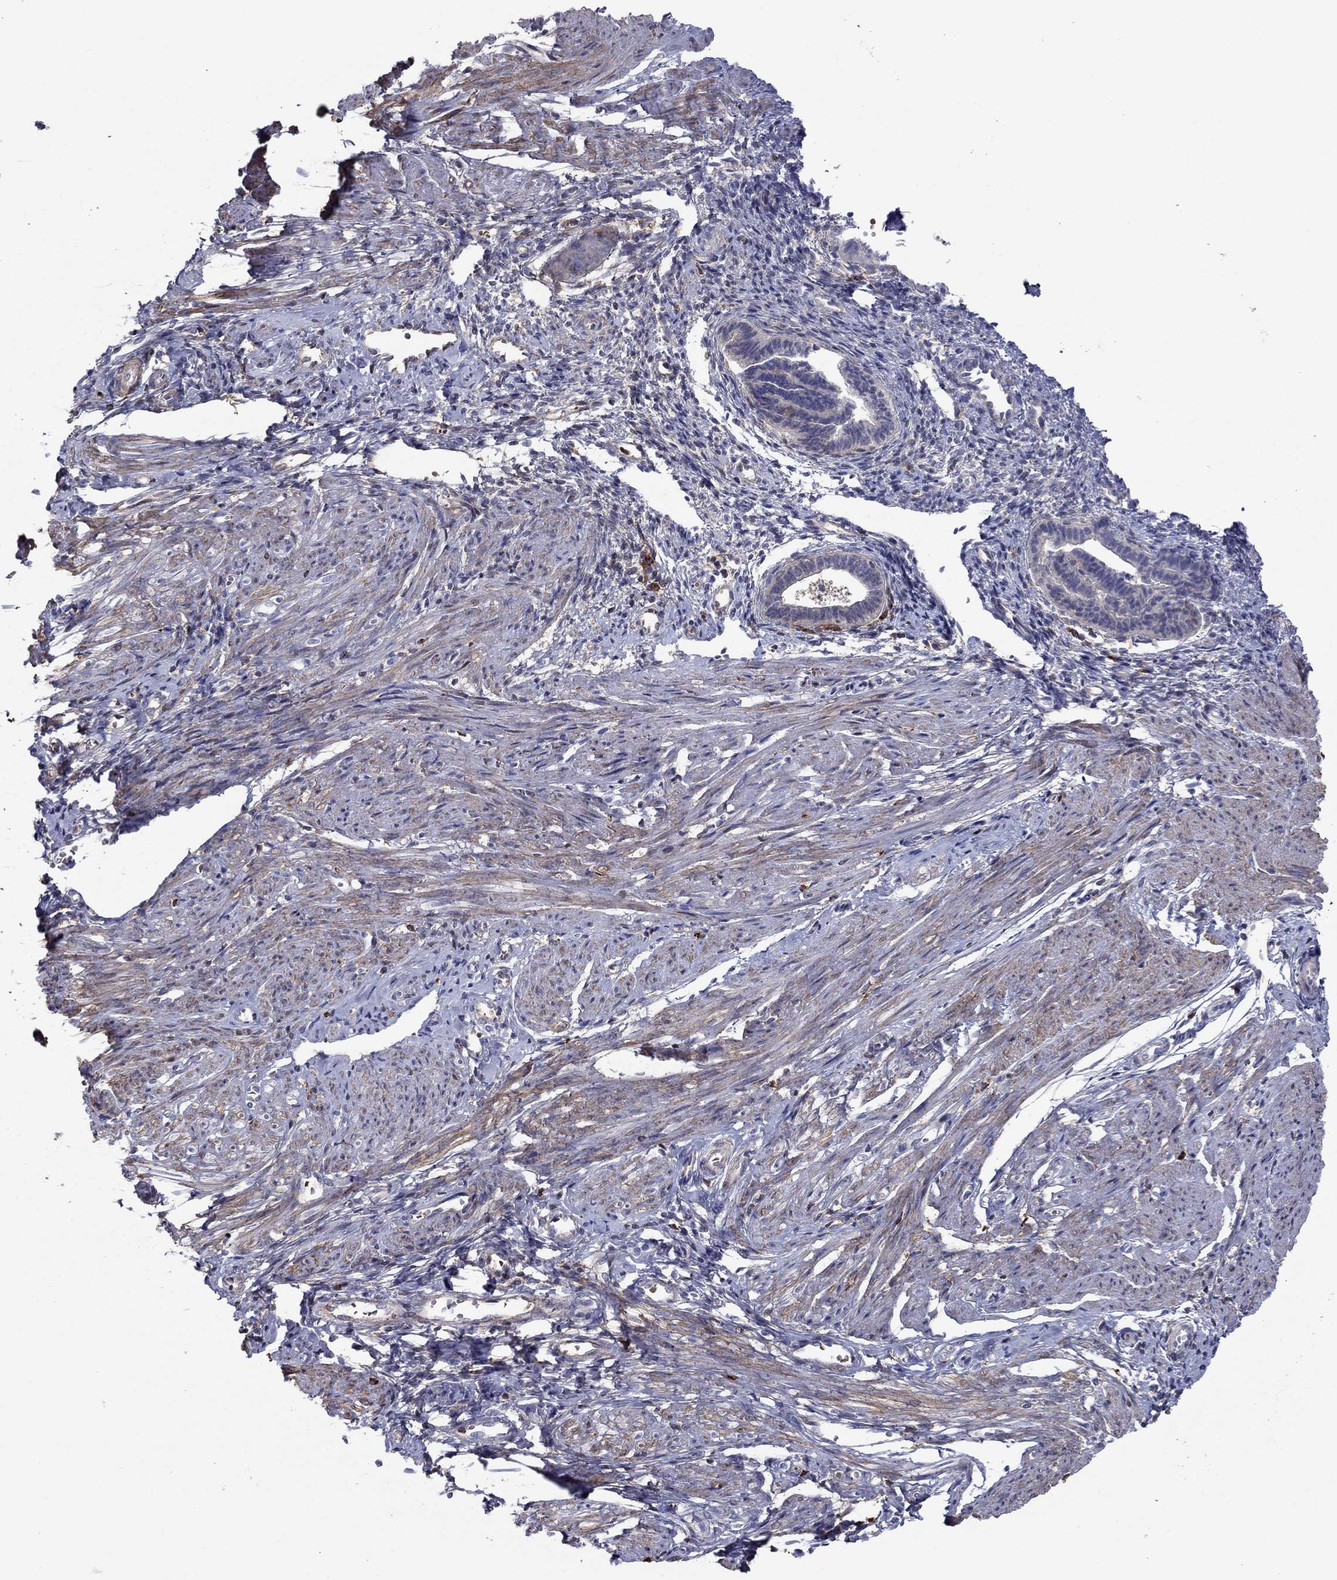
{"staining": {"intensity": "moderate", "quantity": "25%-75%", "location": "cytoplasmic/membranous"}, "tissue": "endometrium", "cell_type": "Cells in endometrial stroma", "image_type": "normal", "snomed": [{"axis": "morphology", "description": "Normal tissue, NOS"}, {"axis": "topography", "description": "Cervix"}, {"axis": "topography", "description": "Endometrium"}], "caption": "Immunohistochemistry (IHC) micrograph of normal endometrium stained for a protein (brown), which demonstrates medium levels of moderate cytoplasmic/membranous staining in approximately 25%-75% of cells in endometrial stroma.", "gene": "HPX", "patient": {"sex": "female", "age": 37}}